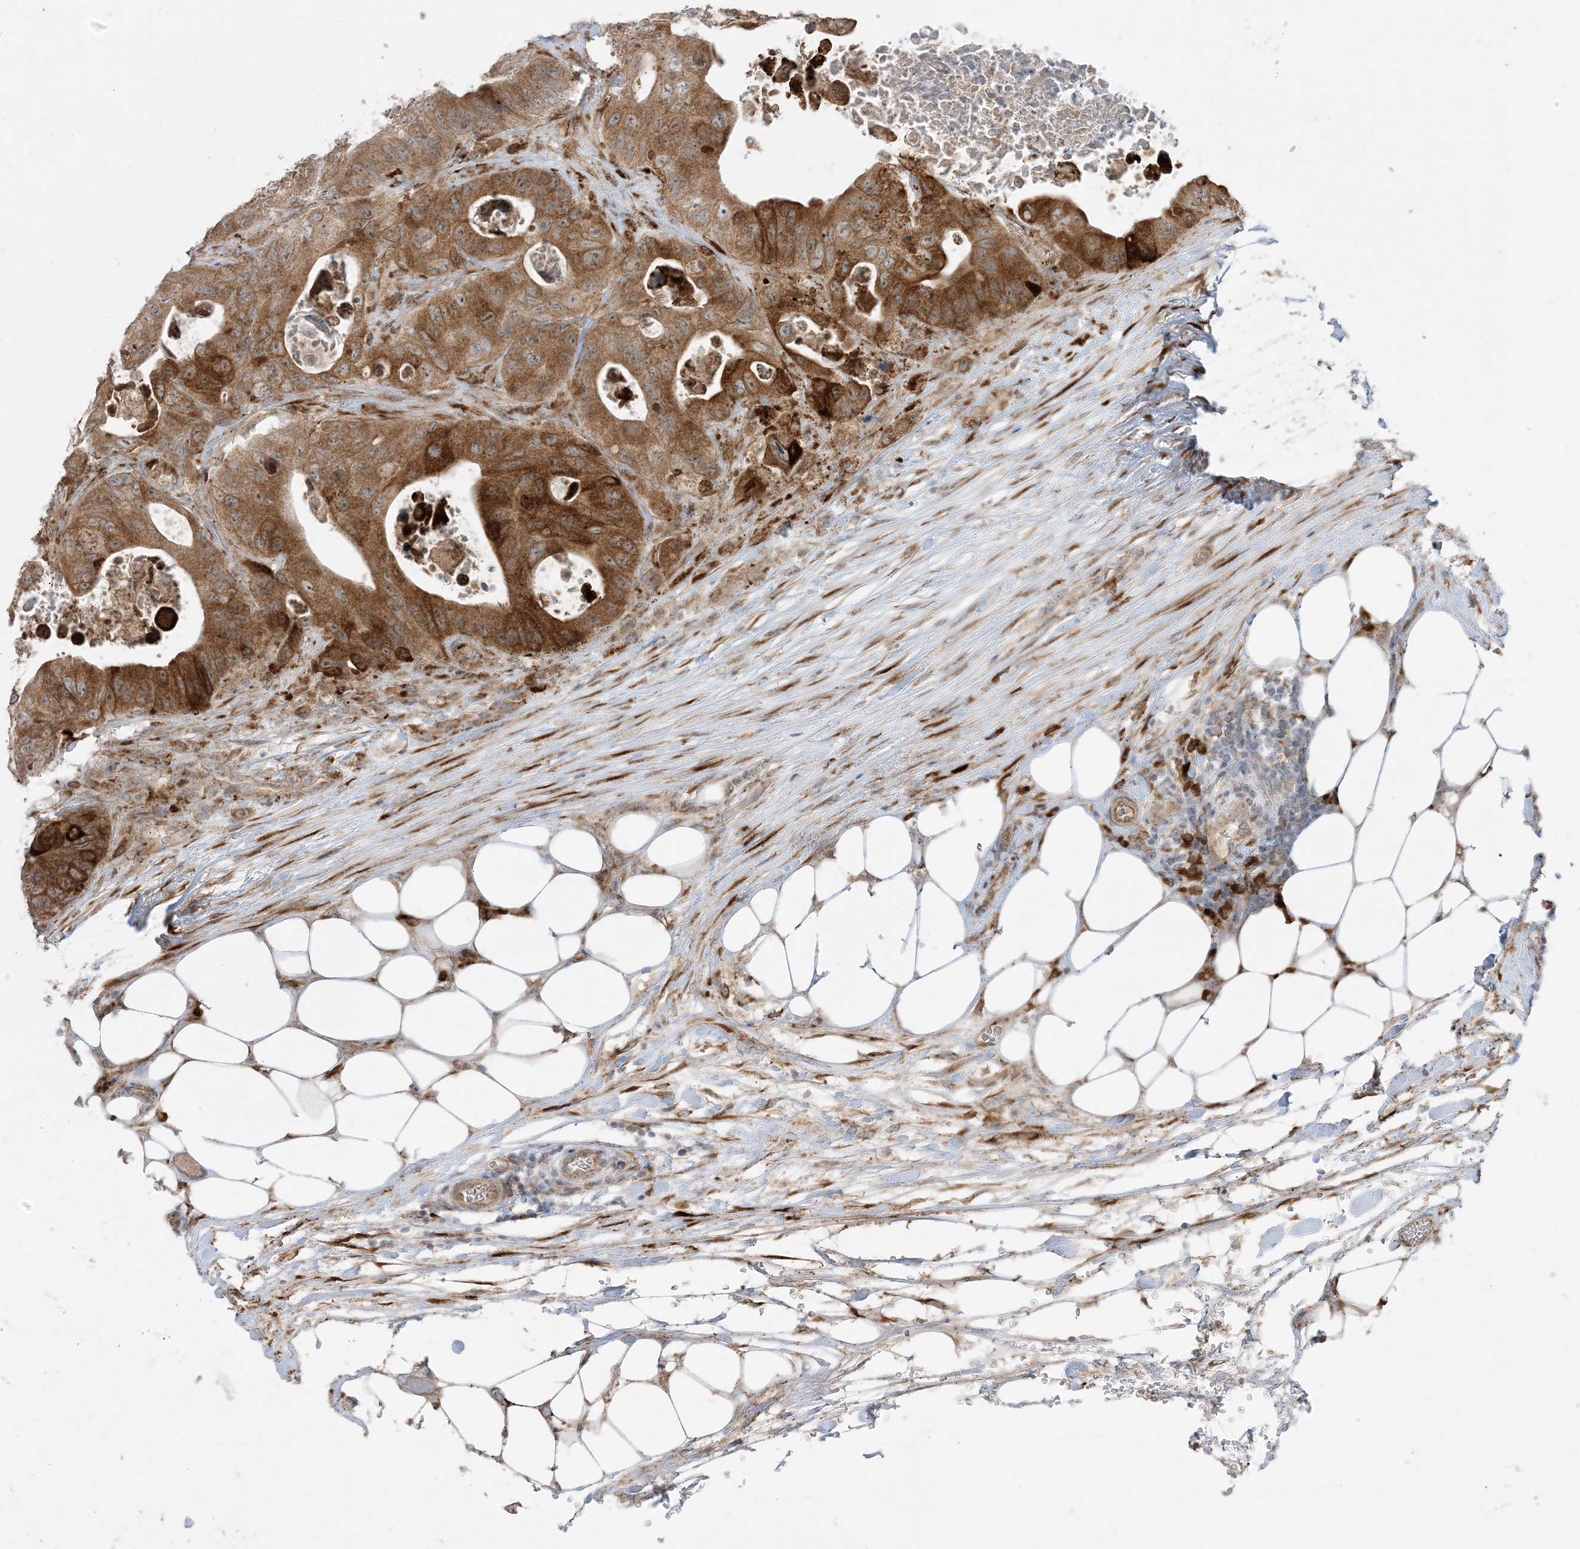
{"staining": {"intensity": "moderate", "quantity": ">75%", "location": "cytoplasmic/membranous"}, "tissue": "colorectal cancer", "cell_type": "Tumor cells", "image_type": "cancer", "snomed": [{"axis": "morphology", "description": "Adenocarcinoma, NOS"}, {"axis": "topography", "description": "Colon"}], "caption": "Colorectal cancer stained with a protein marker demonstrates moderate staining in tumor cells.", "gene": "ODC1", "patient": {"sex": "female", "age": 46}}